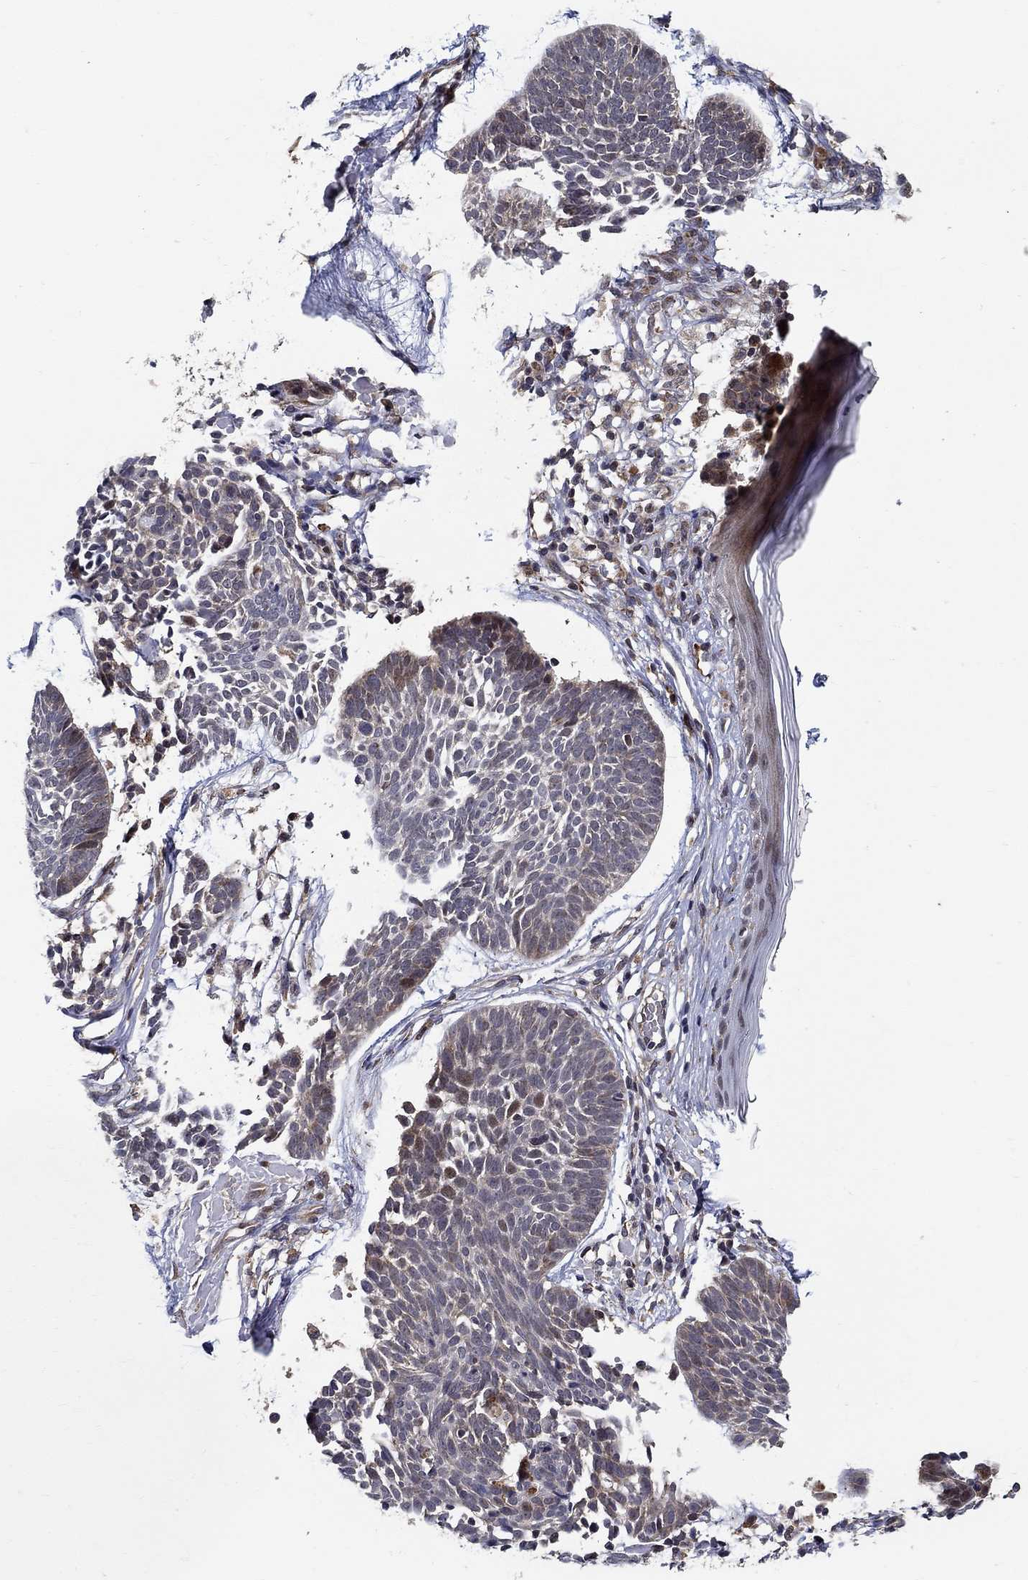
{"staining": {"intensity": "moderate", "quantity": "<25%", "location": "nuclear"}, "tissue": "skin cancer", "cell_type": "Tumor cells", "image_type": "cancer", "snomed": [{"axis": "morphology", "description": "Basal cell carcinoma"}, {"axis": "topography", "description": "Skin"}], "caption": "Immunohistochemistry (IHC) image of human skin basal cell carcinoma stained for a protein (brown), which shows low levels of moderate nuclear positivity in approximately <25% of tumor cells.", "gene": "ZNF594", "patient": {"sex": "male", "age": 85}}